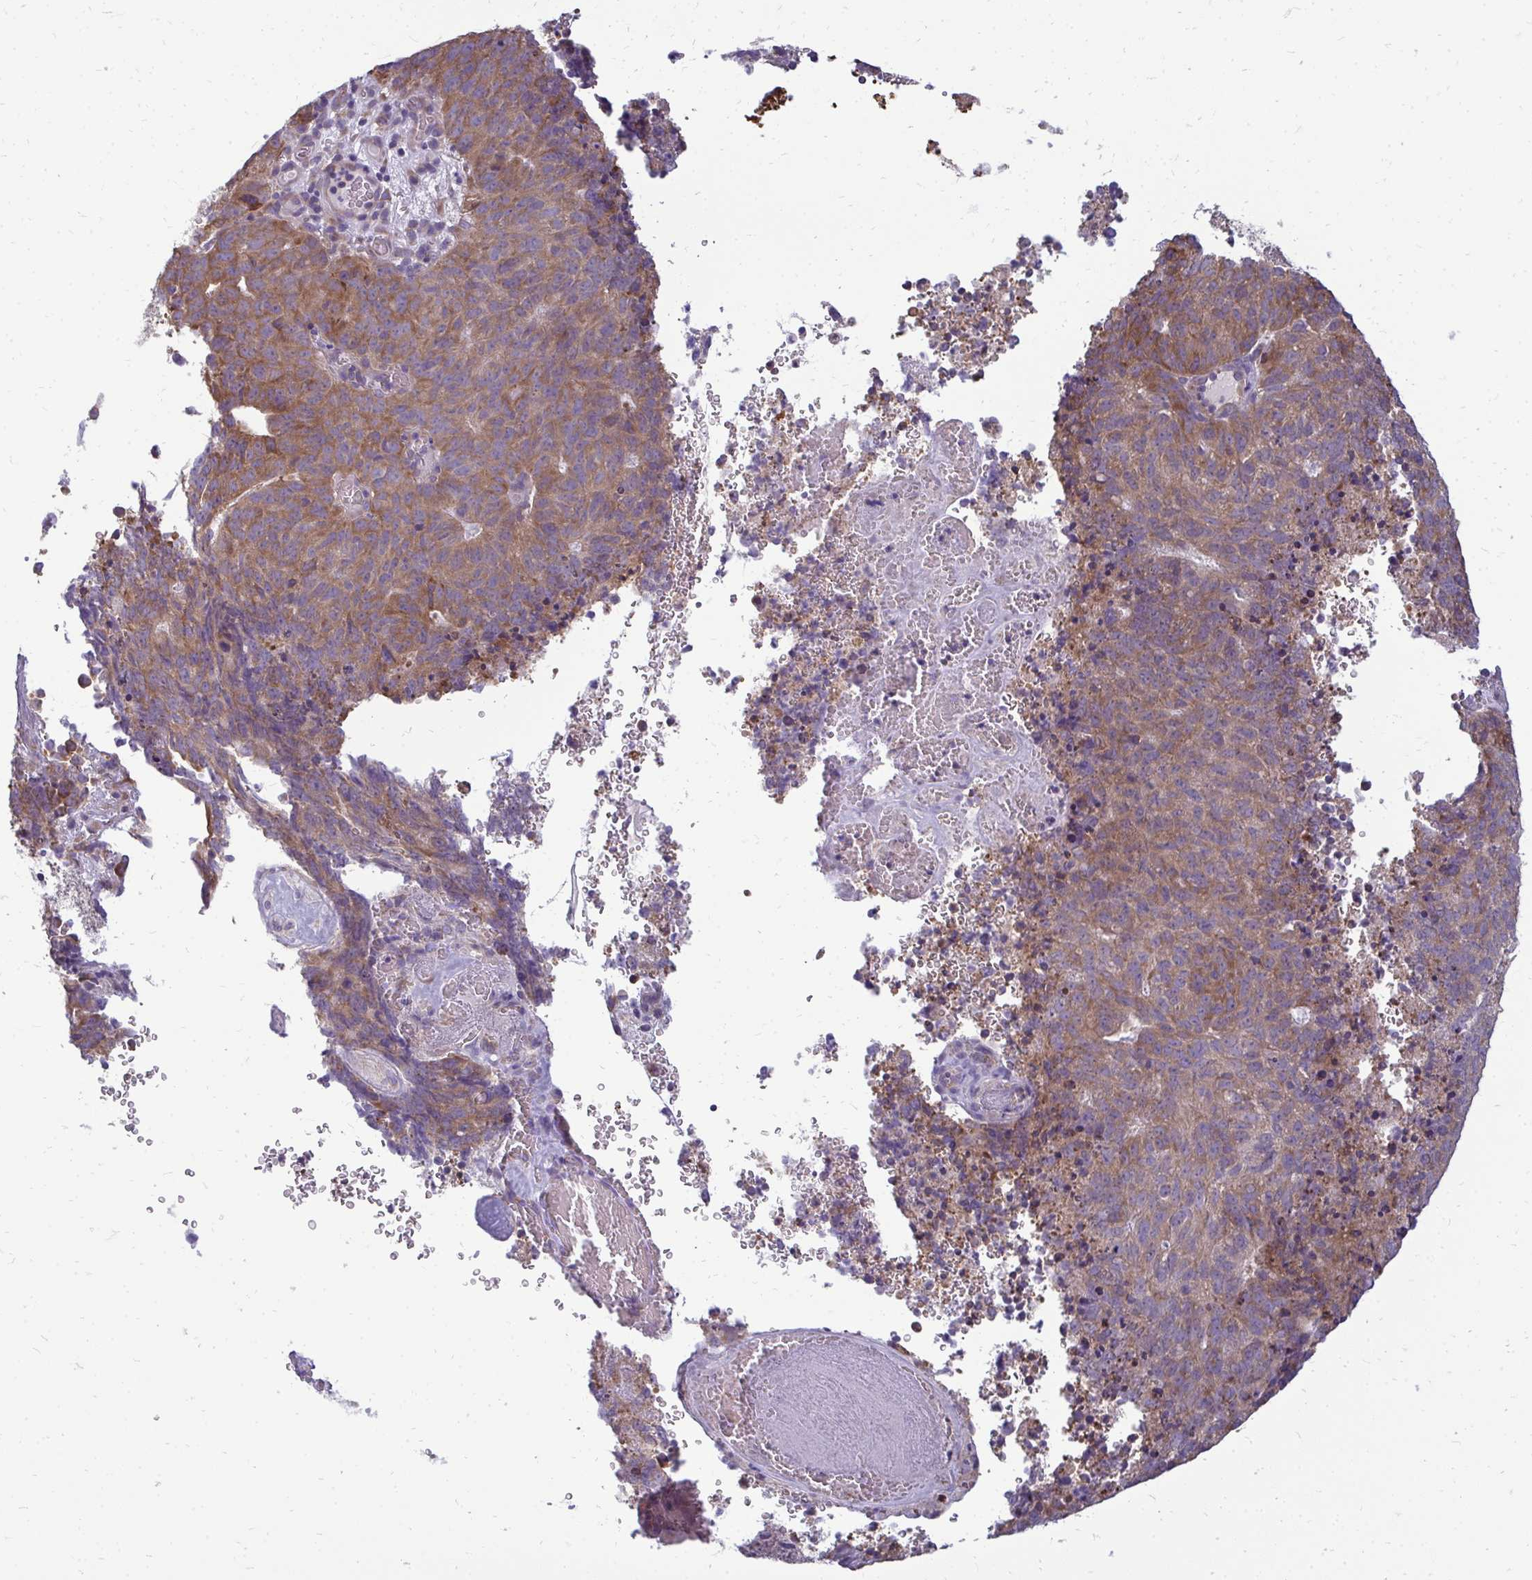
{"staining": {"intensity": "moderate", "quantity": ">75%", "location": "cytoplasmic/membranous"}, "tissue": "cervical cancer", "cell_type": "Tumor cells", "image_type": "cancer", "snomed": [{"axis": "morphology", "description": "Adenocarcinoma, NOS"}, {"axis": "topography", "description": "Cervix"}], "caption": "This is an image of IHC staining of cervical cancer (adenocarcinoma), which shows moderate expression in the cytoplasmic/membranous of tumor cells.", "gene": "RPLP2", "patient": {"sex": "female", "age": 38}}